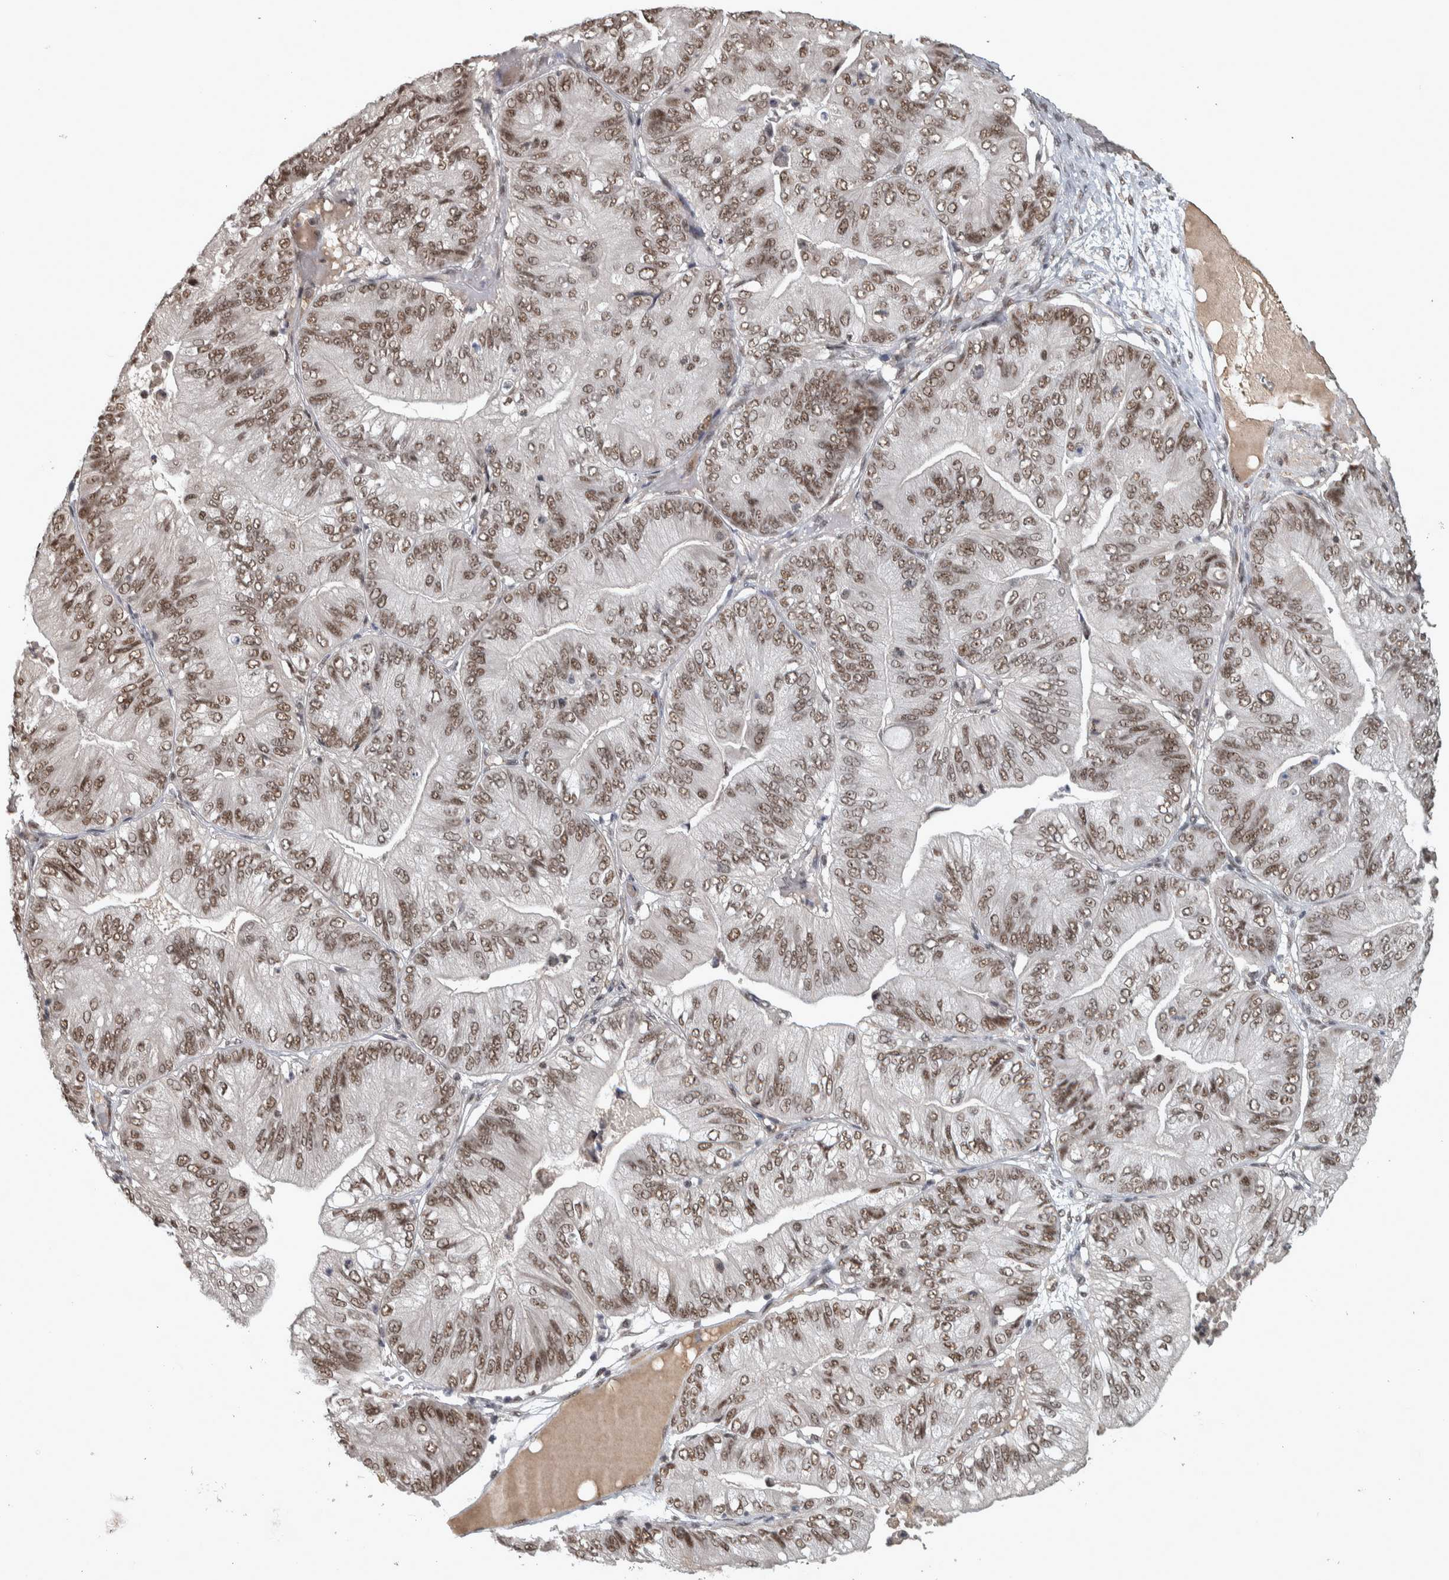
{"staining": {"intensity": "moderate", "quantity": ">75%", "location": "nuclear"}, "tissue": "ovarian cancer", "cell_type": "Tumor cells", "image_type": "cancer", "snomed": [{"axis": "morphology", "description": "Cystadenocarcinoma, mucinous, NOS"}, {"axis": "topography", "description": "Ovary"}], "caption": "Mucinous cystadenocarcinoma (ovarian) stained with DAB immunohistochemistry (IHC) shows medium levels of moderate nuclear positivity in about >75% of tumor cells.", "gene": "DDX42", "patient": {"sex": "female", "age": 61}}